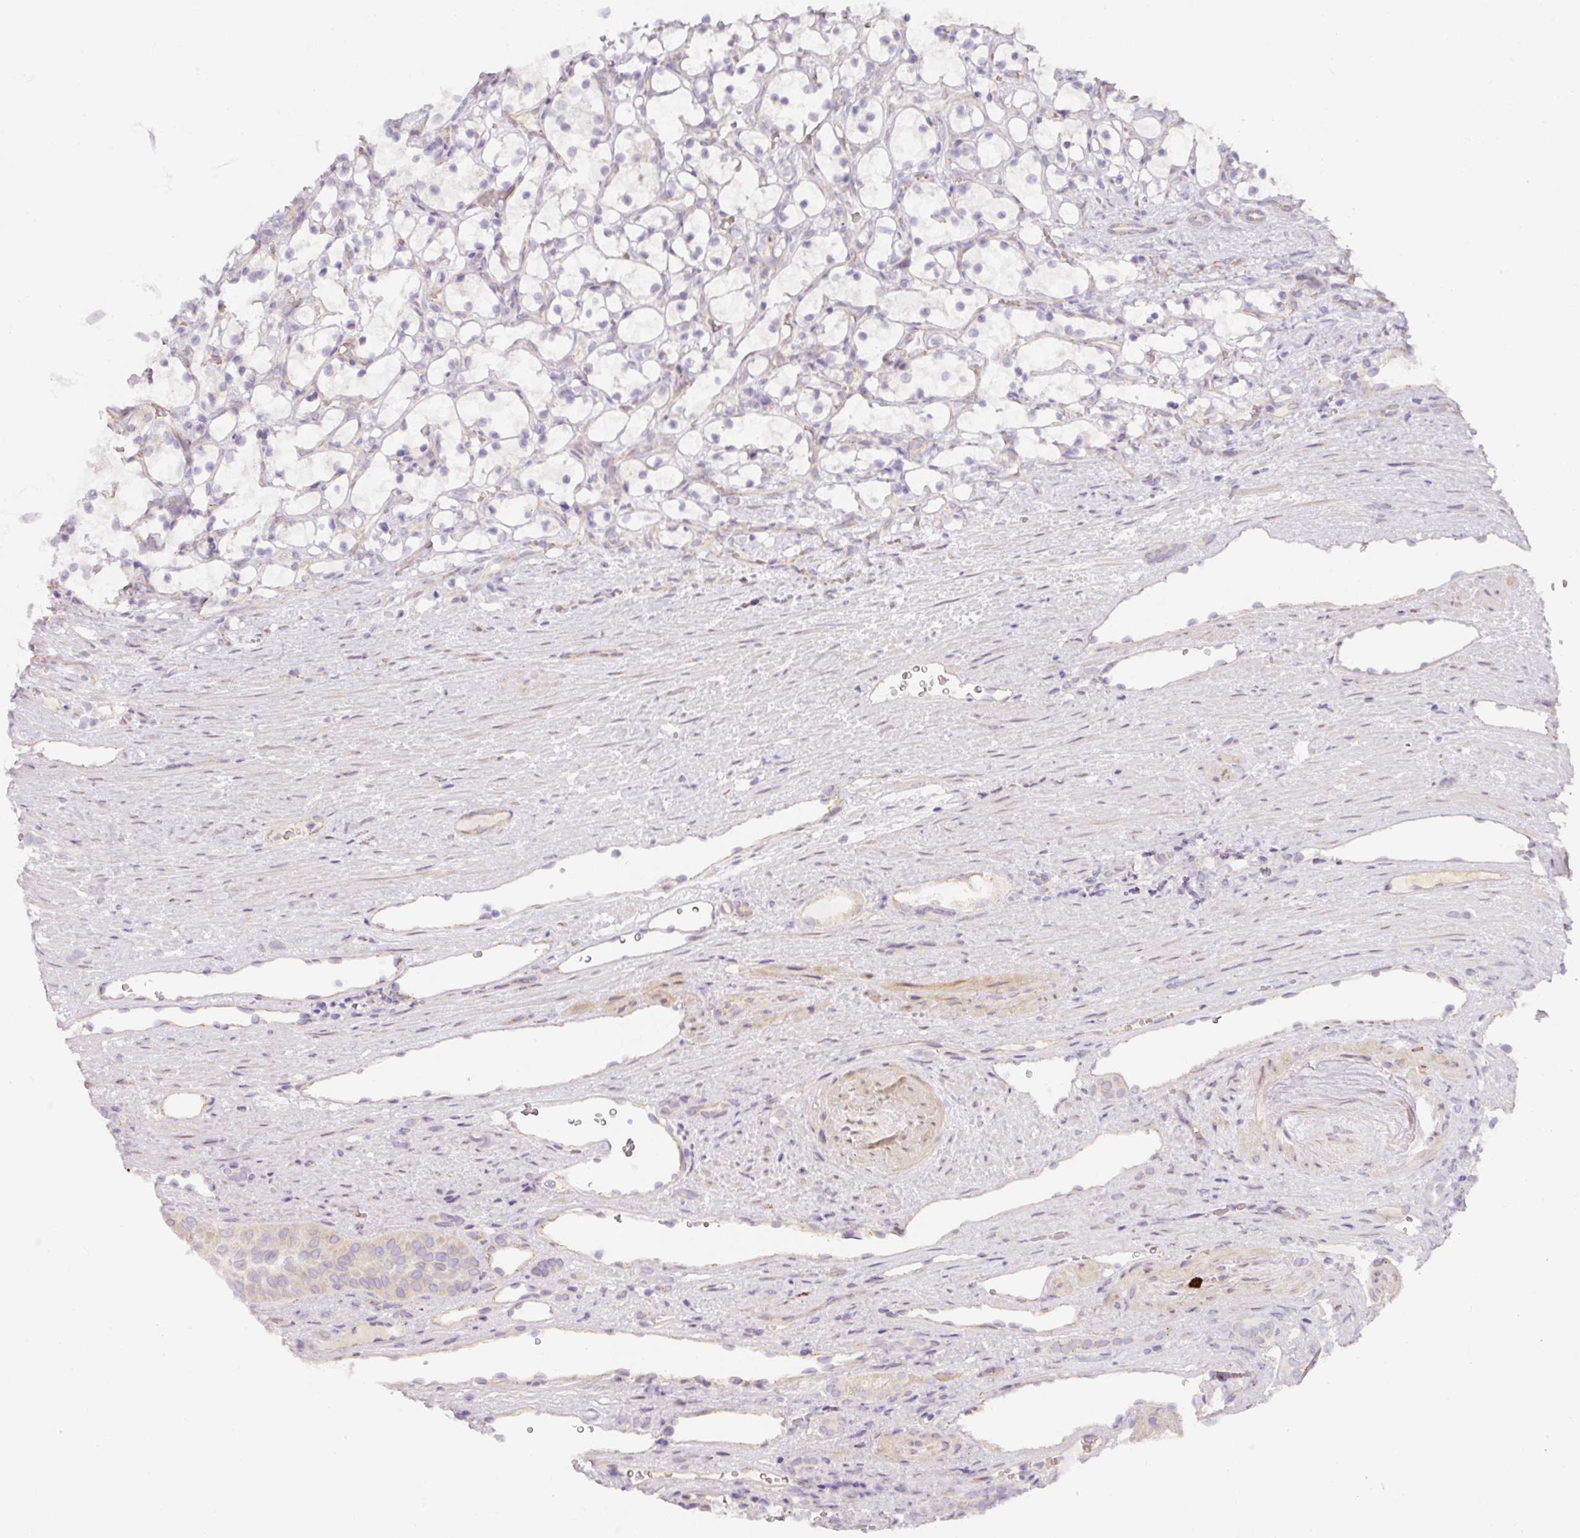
{"staining": {"intensity": "negative", "quantity": "none", "location": "none"}, "tissue": "renal cancer", "cell_type": "Tumor cells", "image_type": "cancer", "snomed": [{"axis": "morphology", "description": "Adenocarcinoma, NOS"}, {"axis": "topography", "description": "Kidney"}], "caption": "DAB (3,3'-diaminobenzidine) immunohistochemical staining of renal cancer (adenocarcinoma) displays no significant staining in tumor cells.", "gene": "NBPF11", "patient": {"sex": "female", "age": 69}}